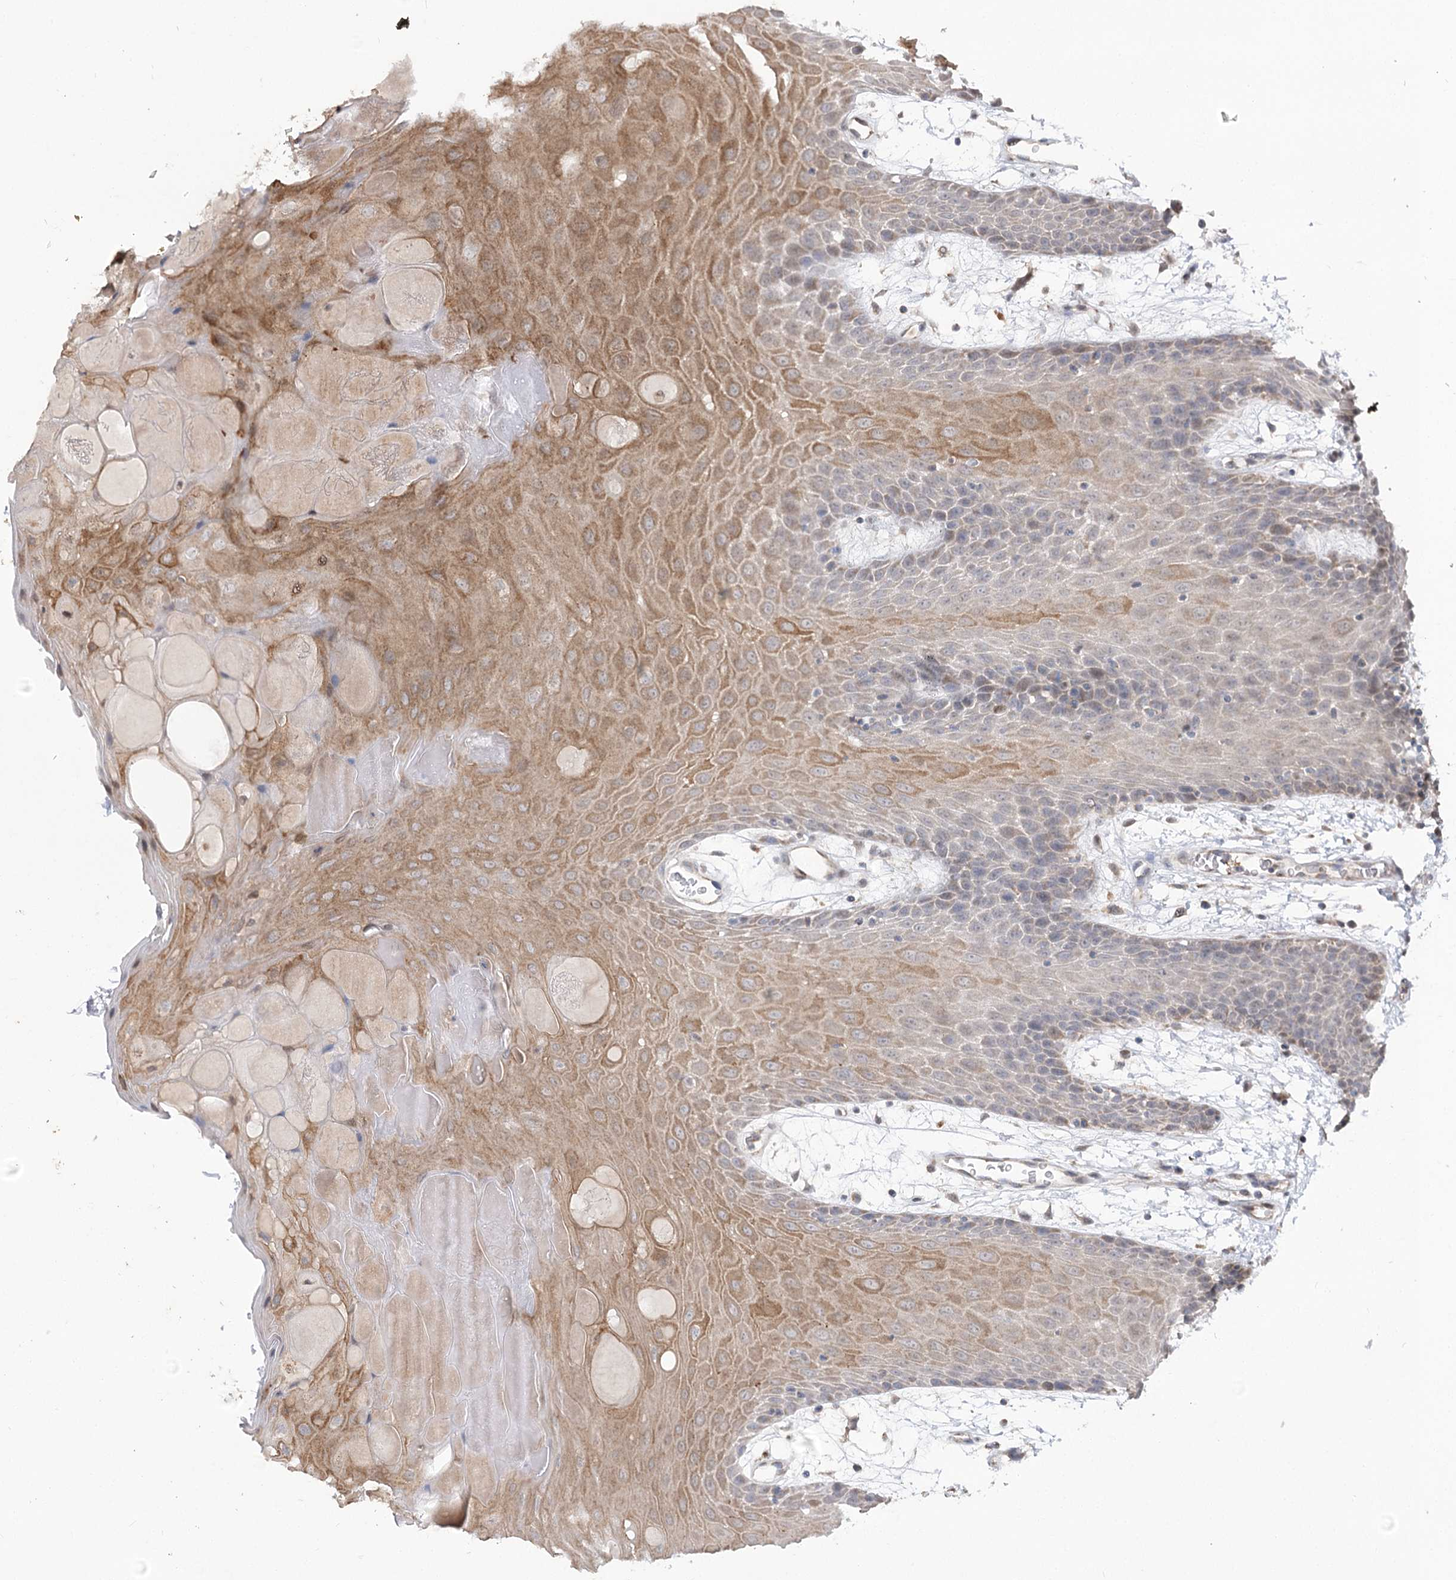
{"staining": {"intensity": "moderate", "quantity": "25%-75%", "location": "cytoplasmic/membranous"}, "tissue": "oral mucosa", "cell_type": "Squamous epithelial cells", "image_type": "normal", "snomed": [{"axis": "morphology", "description": "Normal tissue, NOS"}, {"axis": "topography", "description": "Skeletal muscle"}, {"axis": "topography", "description": "Oral tissue"}, {"axis": "topography", "description": "Salivary gland"}, {"axis": "topography", "description": "Peripheral nerve tissue"}], "caption": "Oral mucosa stained with a brown dye displays moderate cytoplasmic/membranous positive positivity in approximately 25%-75% of squamous epithelial cells.", "gene": "RUFY4", "patient": {"sex": "male", "age": 54}}